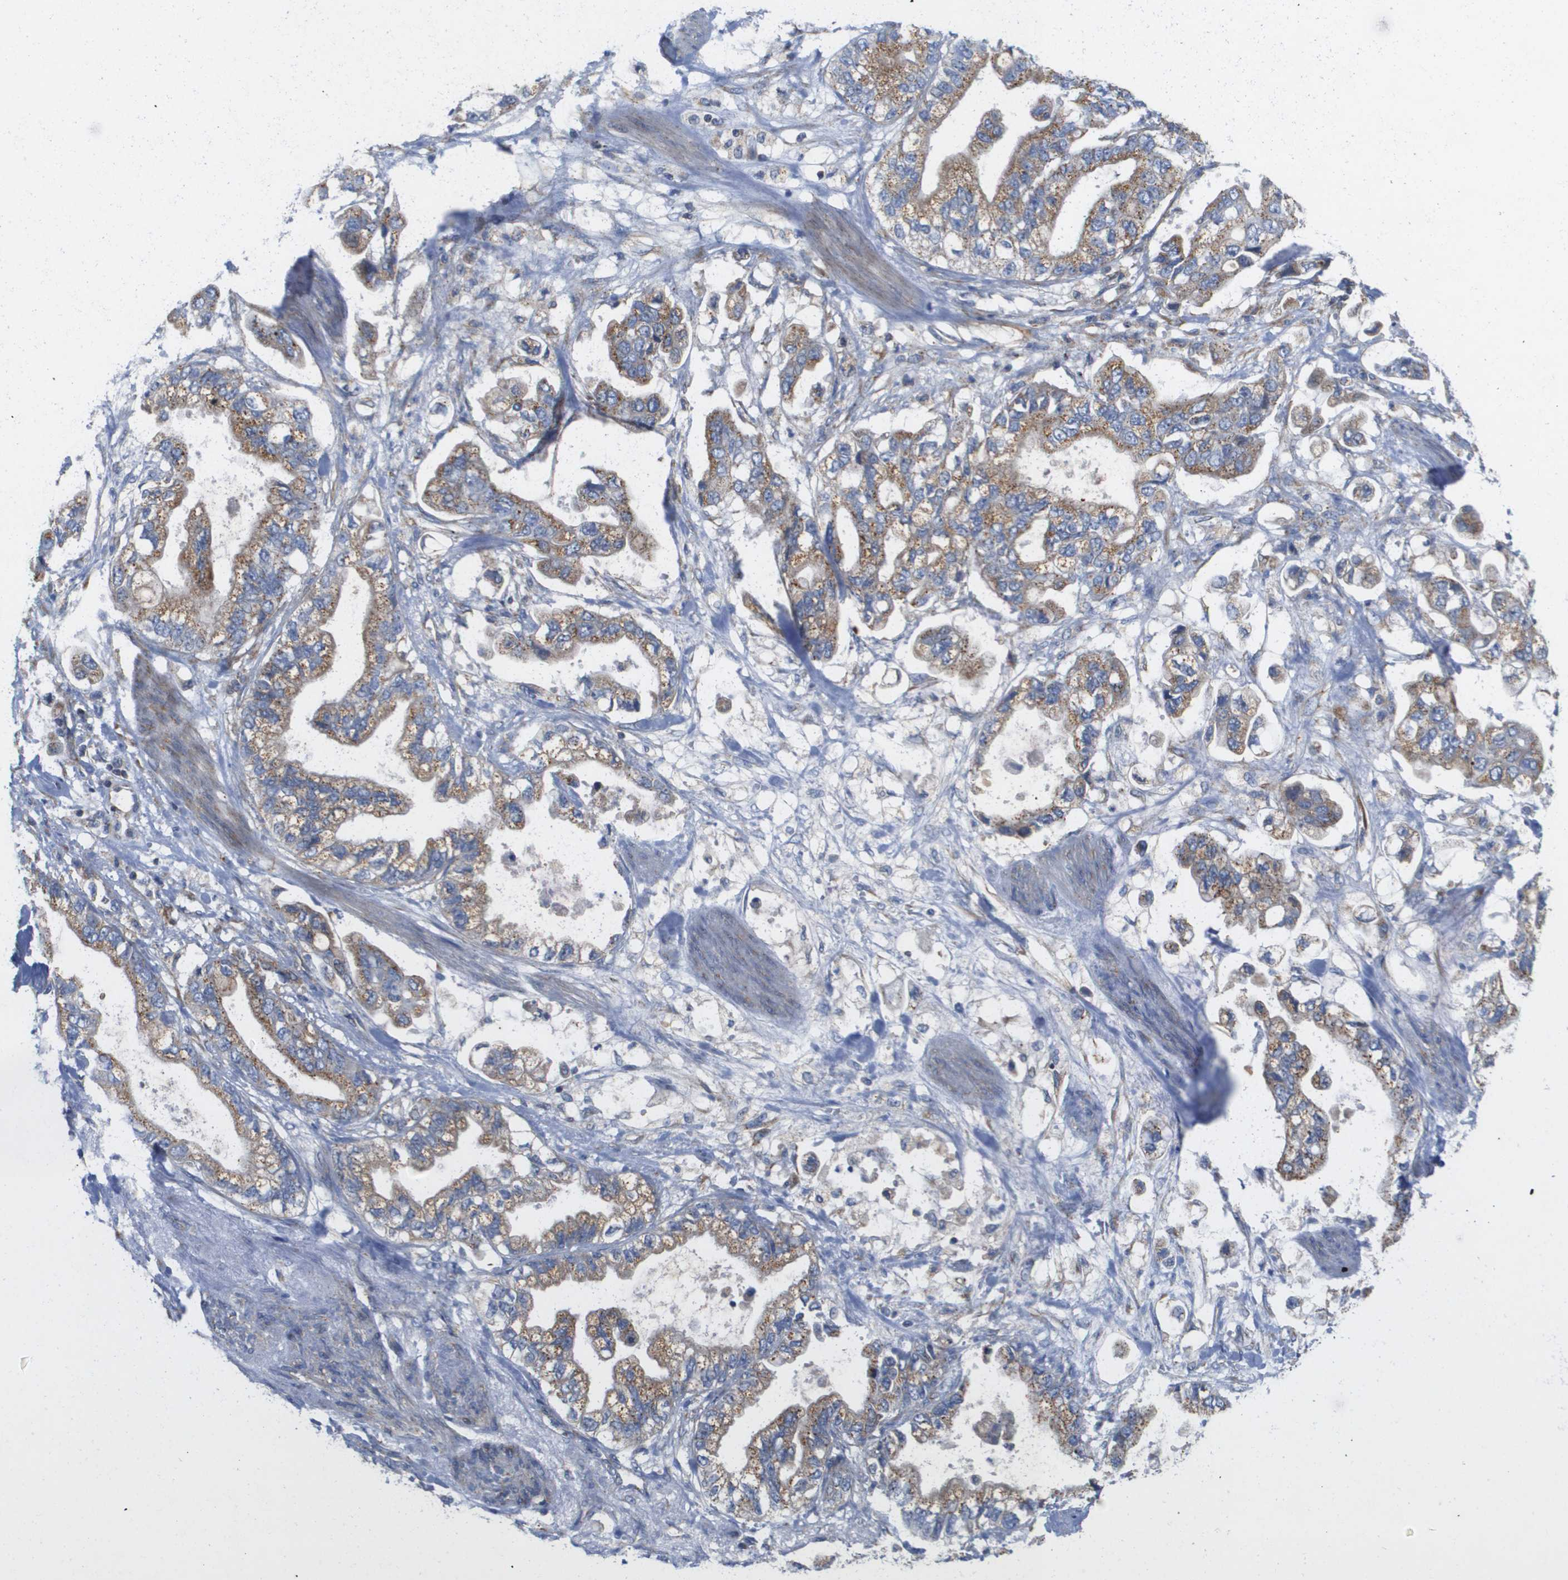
{"staining": {"intensity": "moderate", "quantity": ">75%", "location": "cytoplasmic/membranous"}, "tissue": "stomach cancer", "cell_type": "Tumor cells", "image_type": "cancer", "snomed": [{"axis": "morphology", "description": "Normal tissue, NOS"}, {"axis": "morphology", "description": "Adenocarcinoma, NOS"}, {"axis": "topography", "description": "Stomach"}], "caption": "Adenocarcinoma (stomach) was stained to show a protein in brown. There is medium levels of moderate cytoplasmic/membranous expression in about >75% of tumor cells.", "gene": "FIS1", "patient": {"sex": "male", "age": 62}}